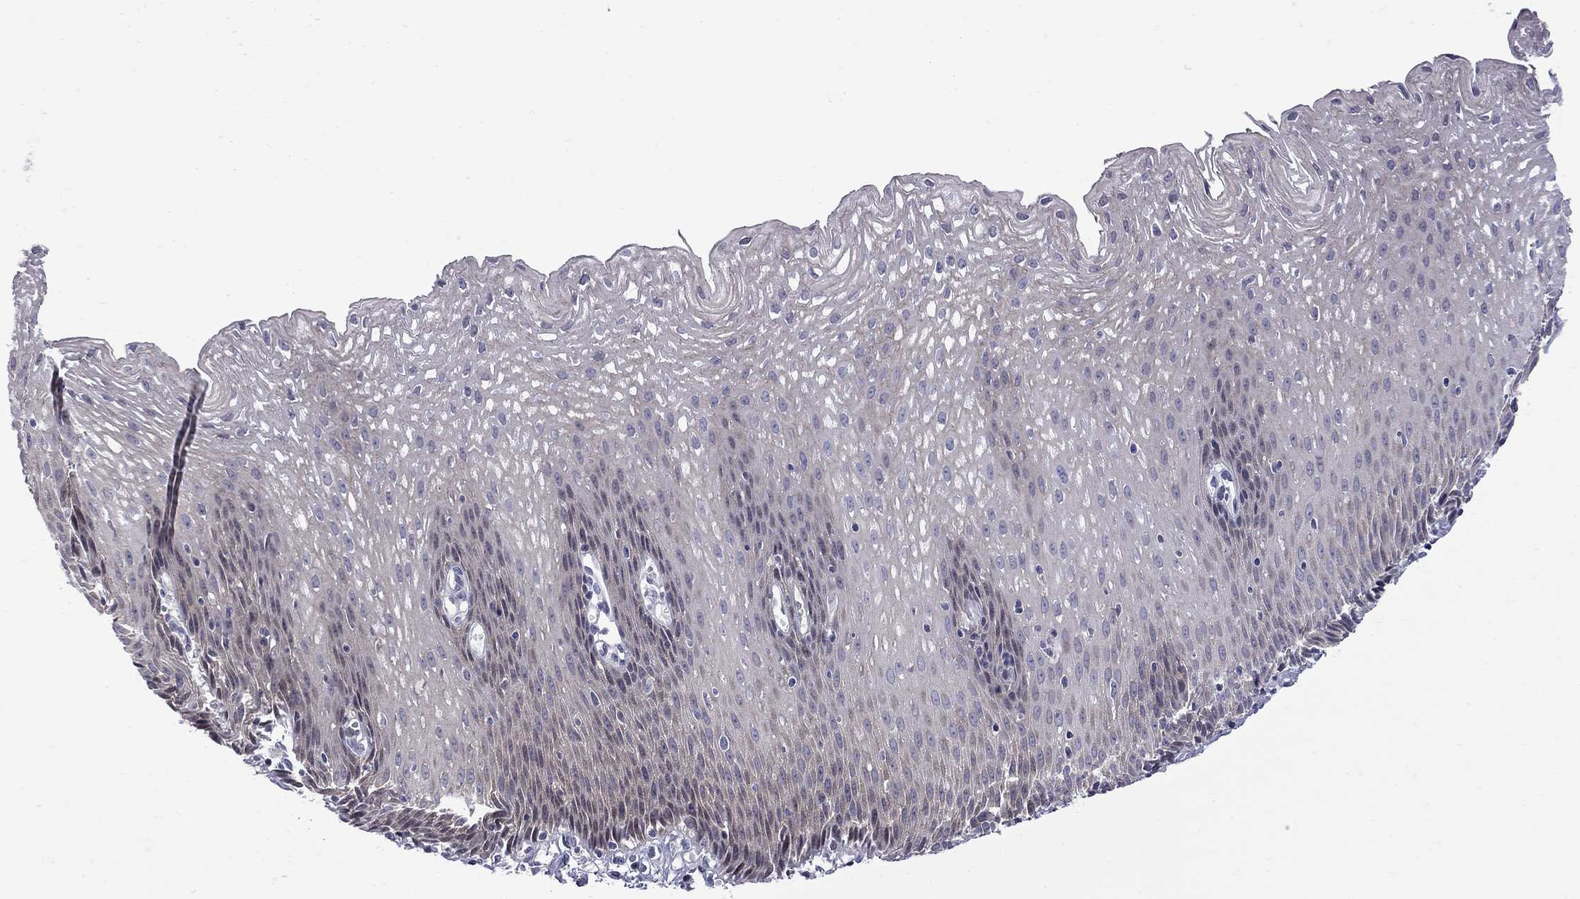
{"staining": {"intensity": "negative", "quantity": "none", "location": "none"}, "tissue": "esophagus", "cell_type": "Squamous epithelial cells", "image_type": "normal", "snomed": [{"axis": "morphology", "description": "Normal tissue, NOS"}, {"axis": "topography", "description": "Esophagus"}], "caption": "A high-resolution micrograph shows immunohistochemistry (IHC) staining of unremarkable esophagus, which exhibits no significant staining in squamous epithelial cells.", "gene": "NRARP", "patient": {"sex": "female", "age": 64}}